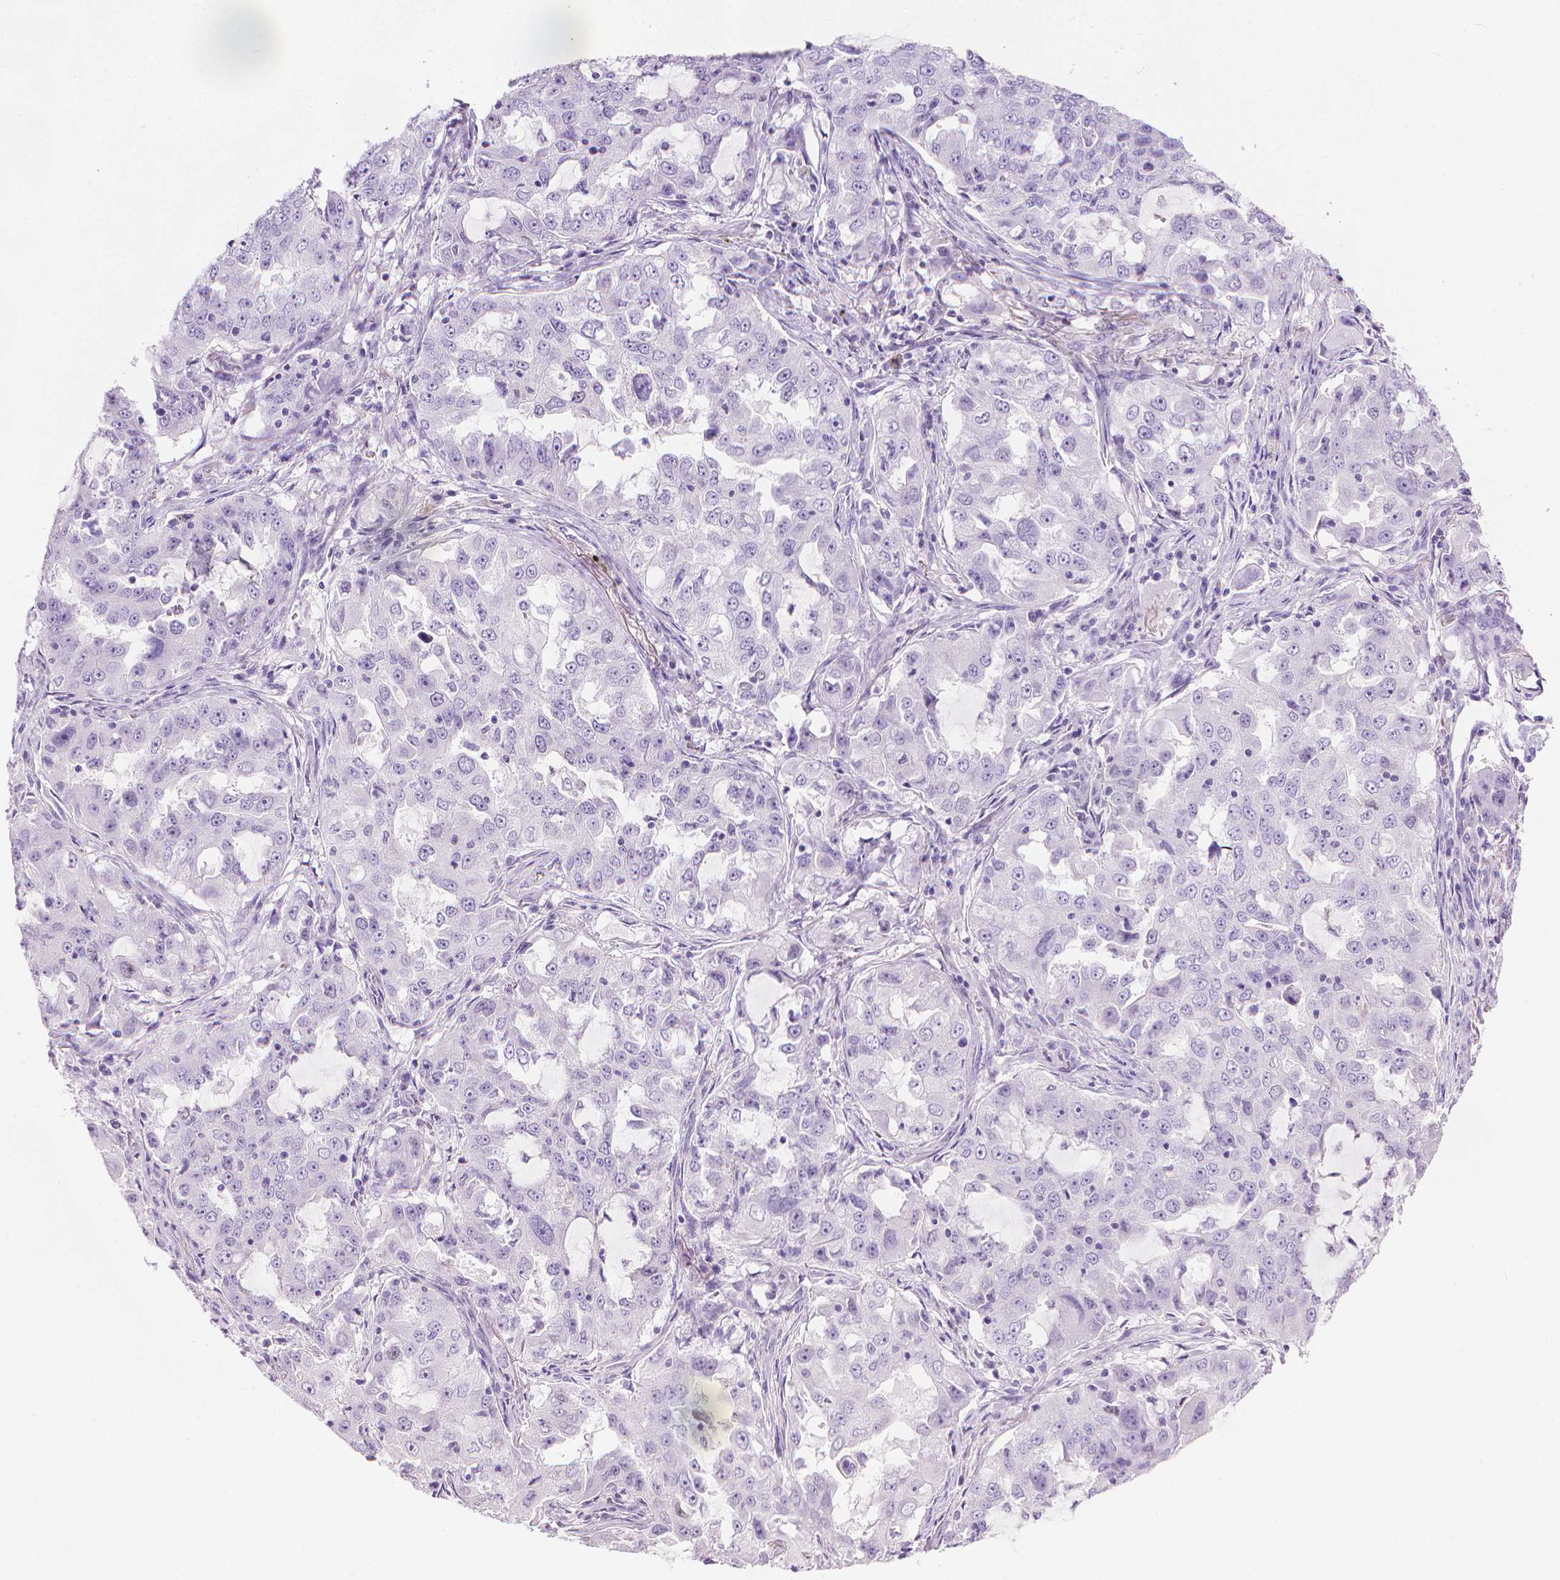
{"staining": {"intensity": "negative", "quantity": "none", "location": "none"}, "tissue": "lung cancer", "cell_type": "Tumor cells", "image_type": "cancer", "snomed": [{"axis": "morphology", "description": "Adenocarcinoma, NOS"}, {"axis": "topography", "description": "Lung"}], "caption": "Immunohistochemical staining of lung cancer (adenocarcinoma) exhibits no significant staining in tumor cells.", "gene": "SPAG6", "patient": {"sex": "female", "age": 61}}